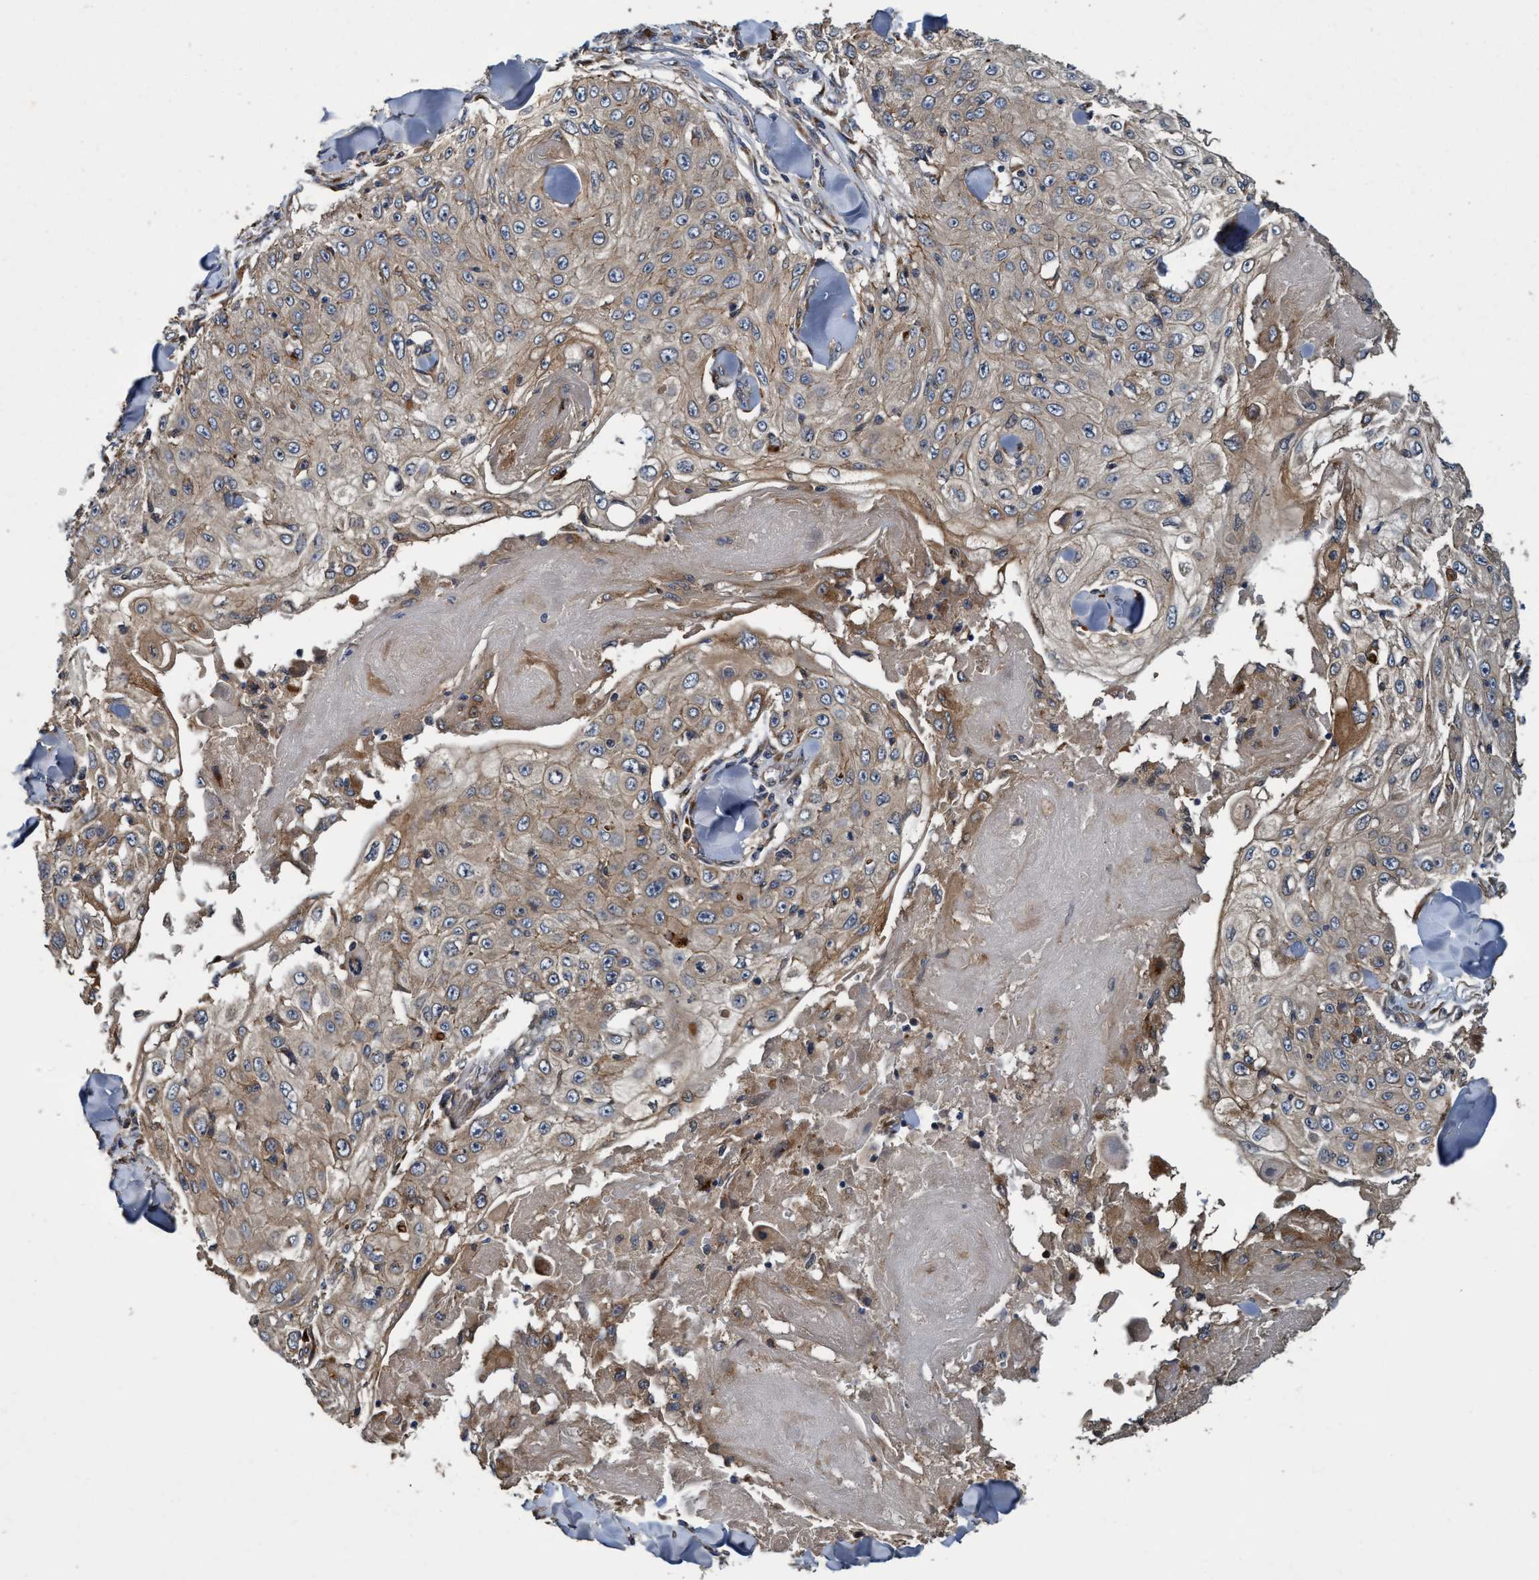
{"staining": {"intensity": "weak", "quantity": ">75%", "location": "cytoplasmic/membranous"}, "tissue": "skin cancer", "cell_type": "Tumor cells", "image_type": "cancer", "snomed": [{"axis": "morphology", "description": "Squamous cell carcinoma, NOS"}, {"axis": "topography", "description": "Skin"}], "caption": "Skin cancer stained for a protein displays weak cytoplasmic/membranous positivity in tumor cells.", "gene": "MACC1", "patient": {"sex": "male", "age": 86}}